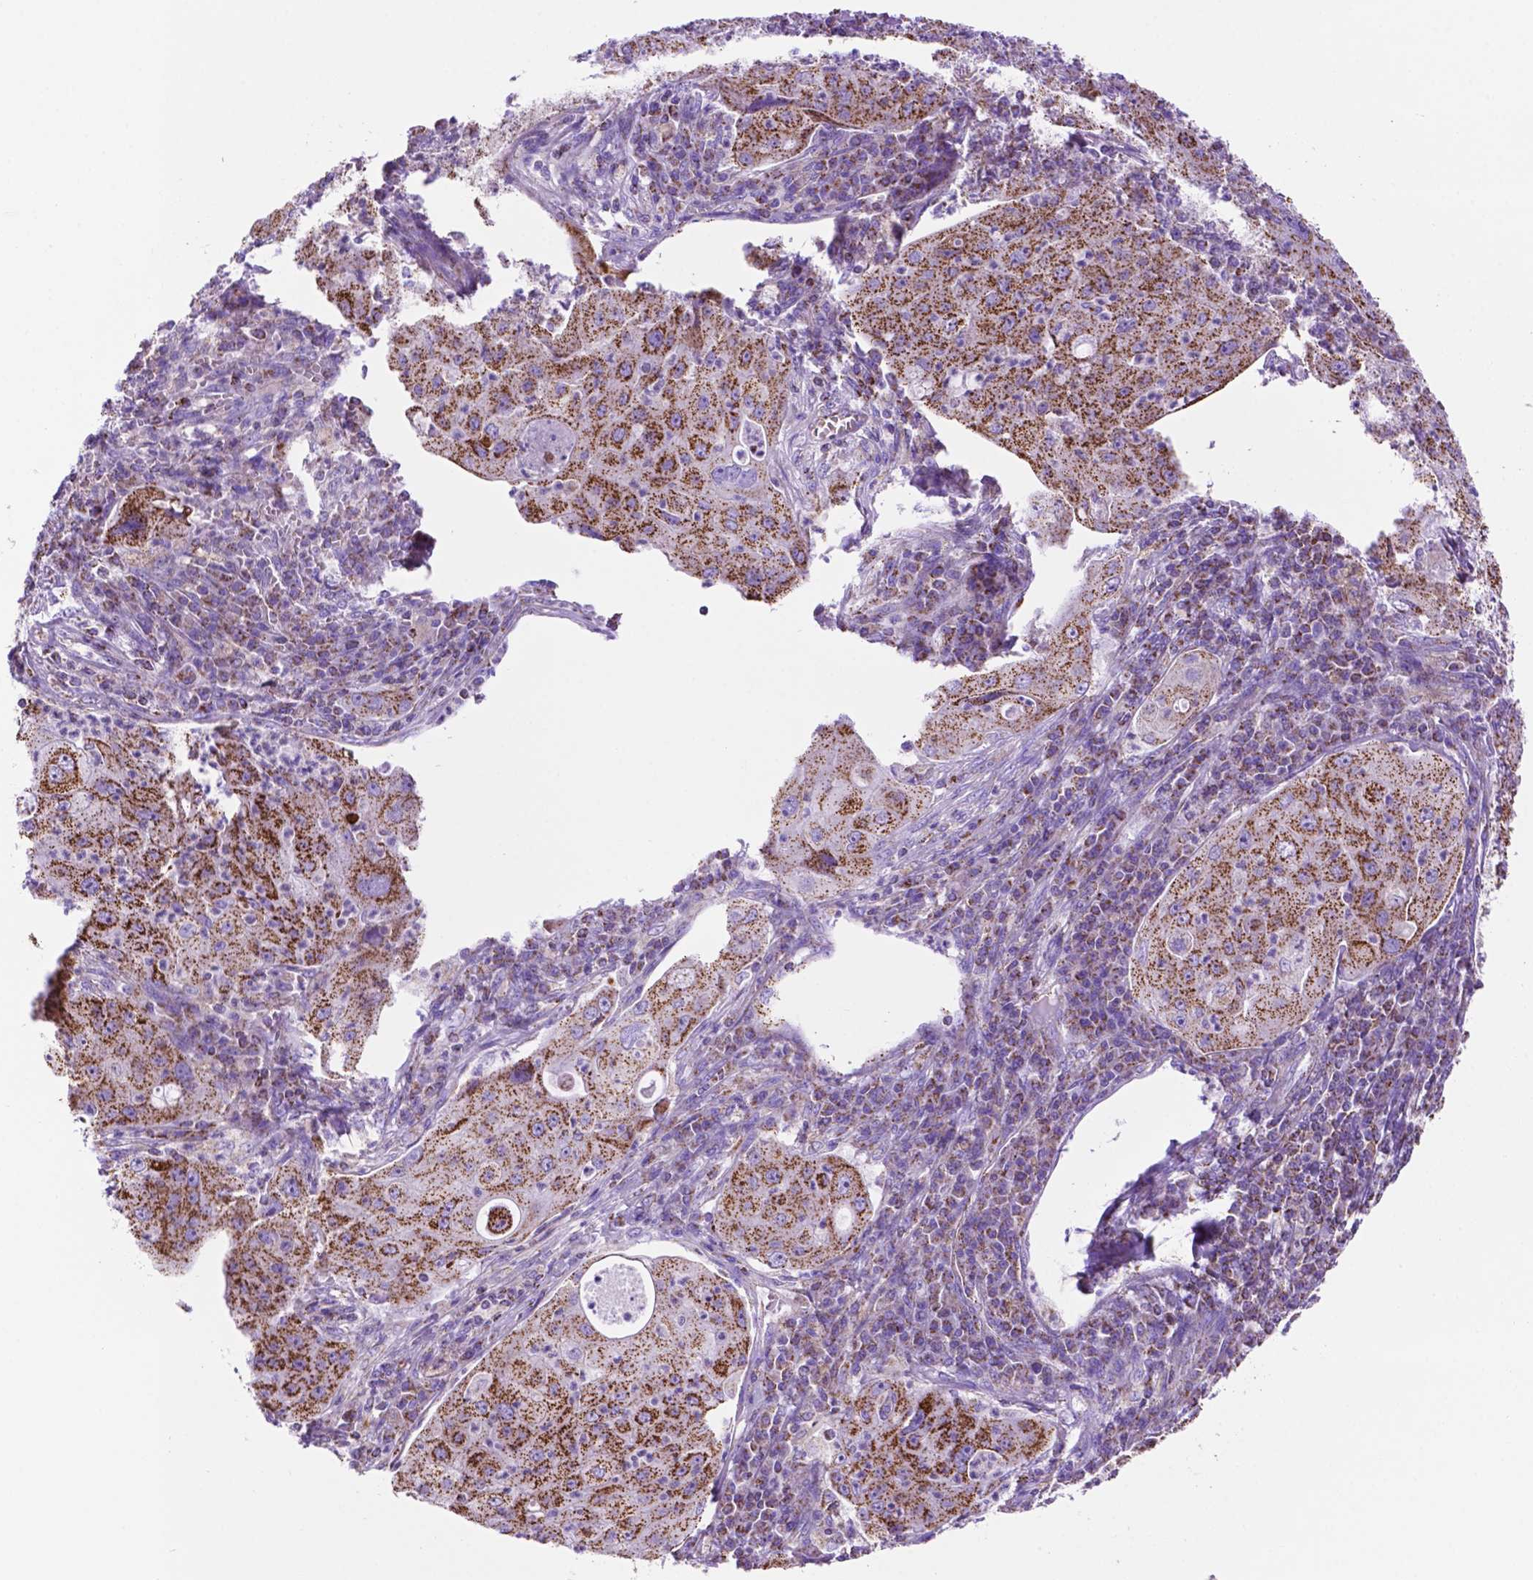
{"staining": {"intensity": "strong", "quantity": ">75%", "location": "cytoplasmic/membranous"}, "tissue": "lung cancer", "cell_type": "Tumor cells", "image_type": "cancer", "snomed": [{"axis": "morphology", "description": "Squamous cell carcinoma, NOS"}, {"axis": "topography", "description": "Lung"}], "caption": "Protein analysis of squamous cell carcinoma (lung) tissue reveals strong cytoplasmic/membranous expression in approximately >75% of tumor cells.", "gene": "GDPD5", "patient": {"sex": "female", "age": 59}}